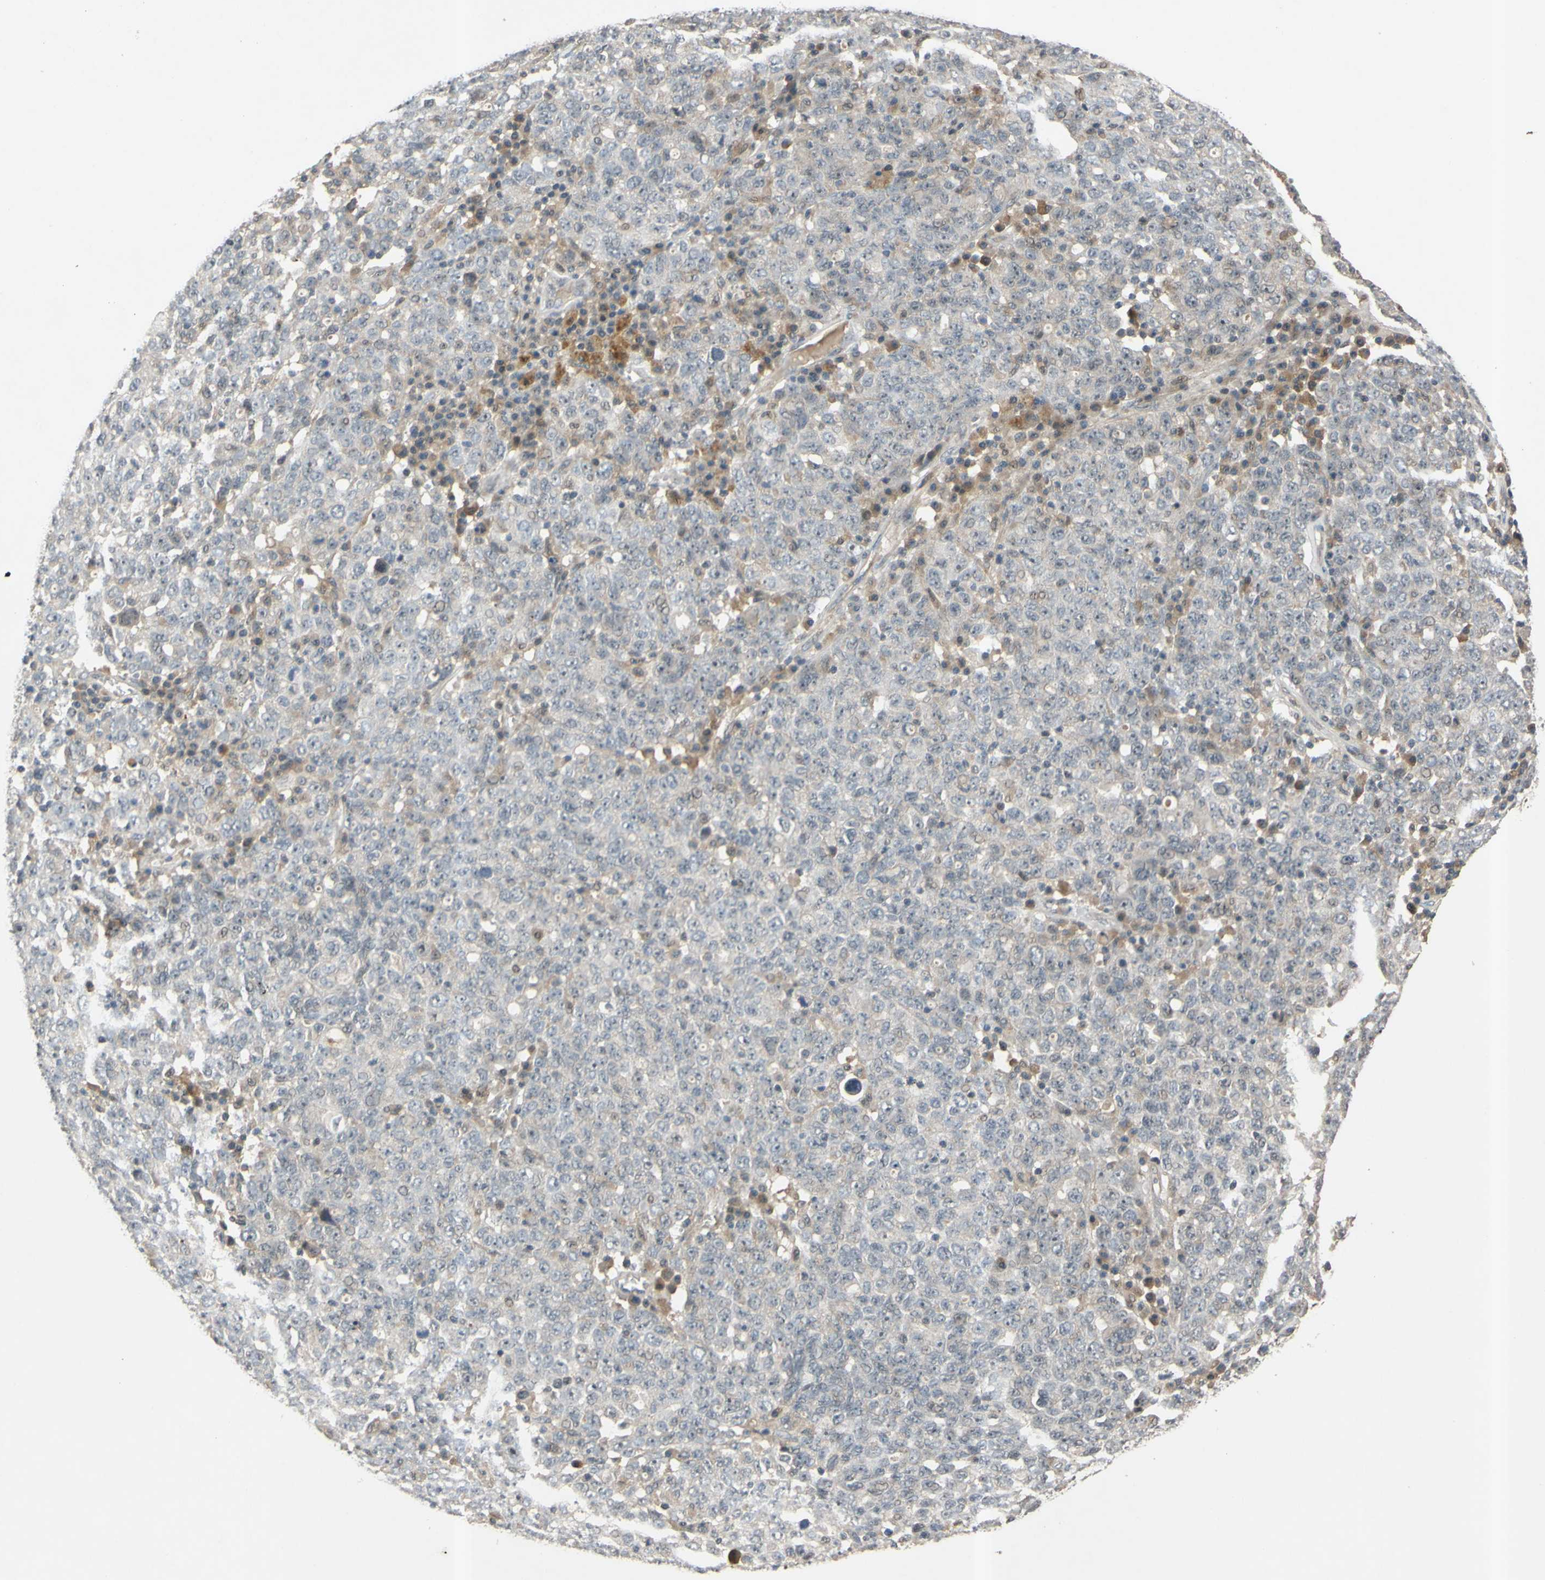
{"staining": {"intensity": "negative", "quantity": "none", "location": "none"}, "tissue": "ovarian cancer", "cell_type": "Tumor cells", "image_type": "cancer", "snomed": [{"axis": "morphology", "description": "Carcinoma, endometroid"}, {"axis": "topography", "description": "Ovary"}], "caption": "The immunohistochemistry (IHC) photomicrograph has no significant expression in tumor cells of ovarian cancer (endometroid carcinoma) tissue.", "gene": "ALK", "patient": {"sex": "female", "age": 62}}